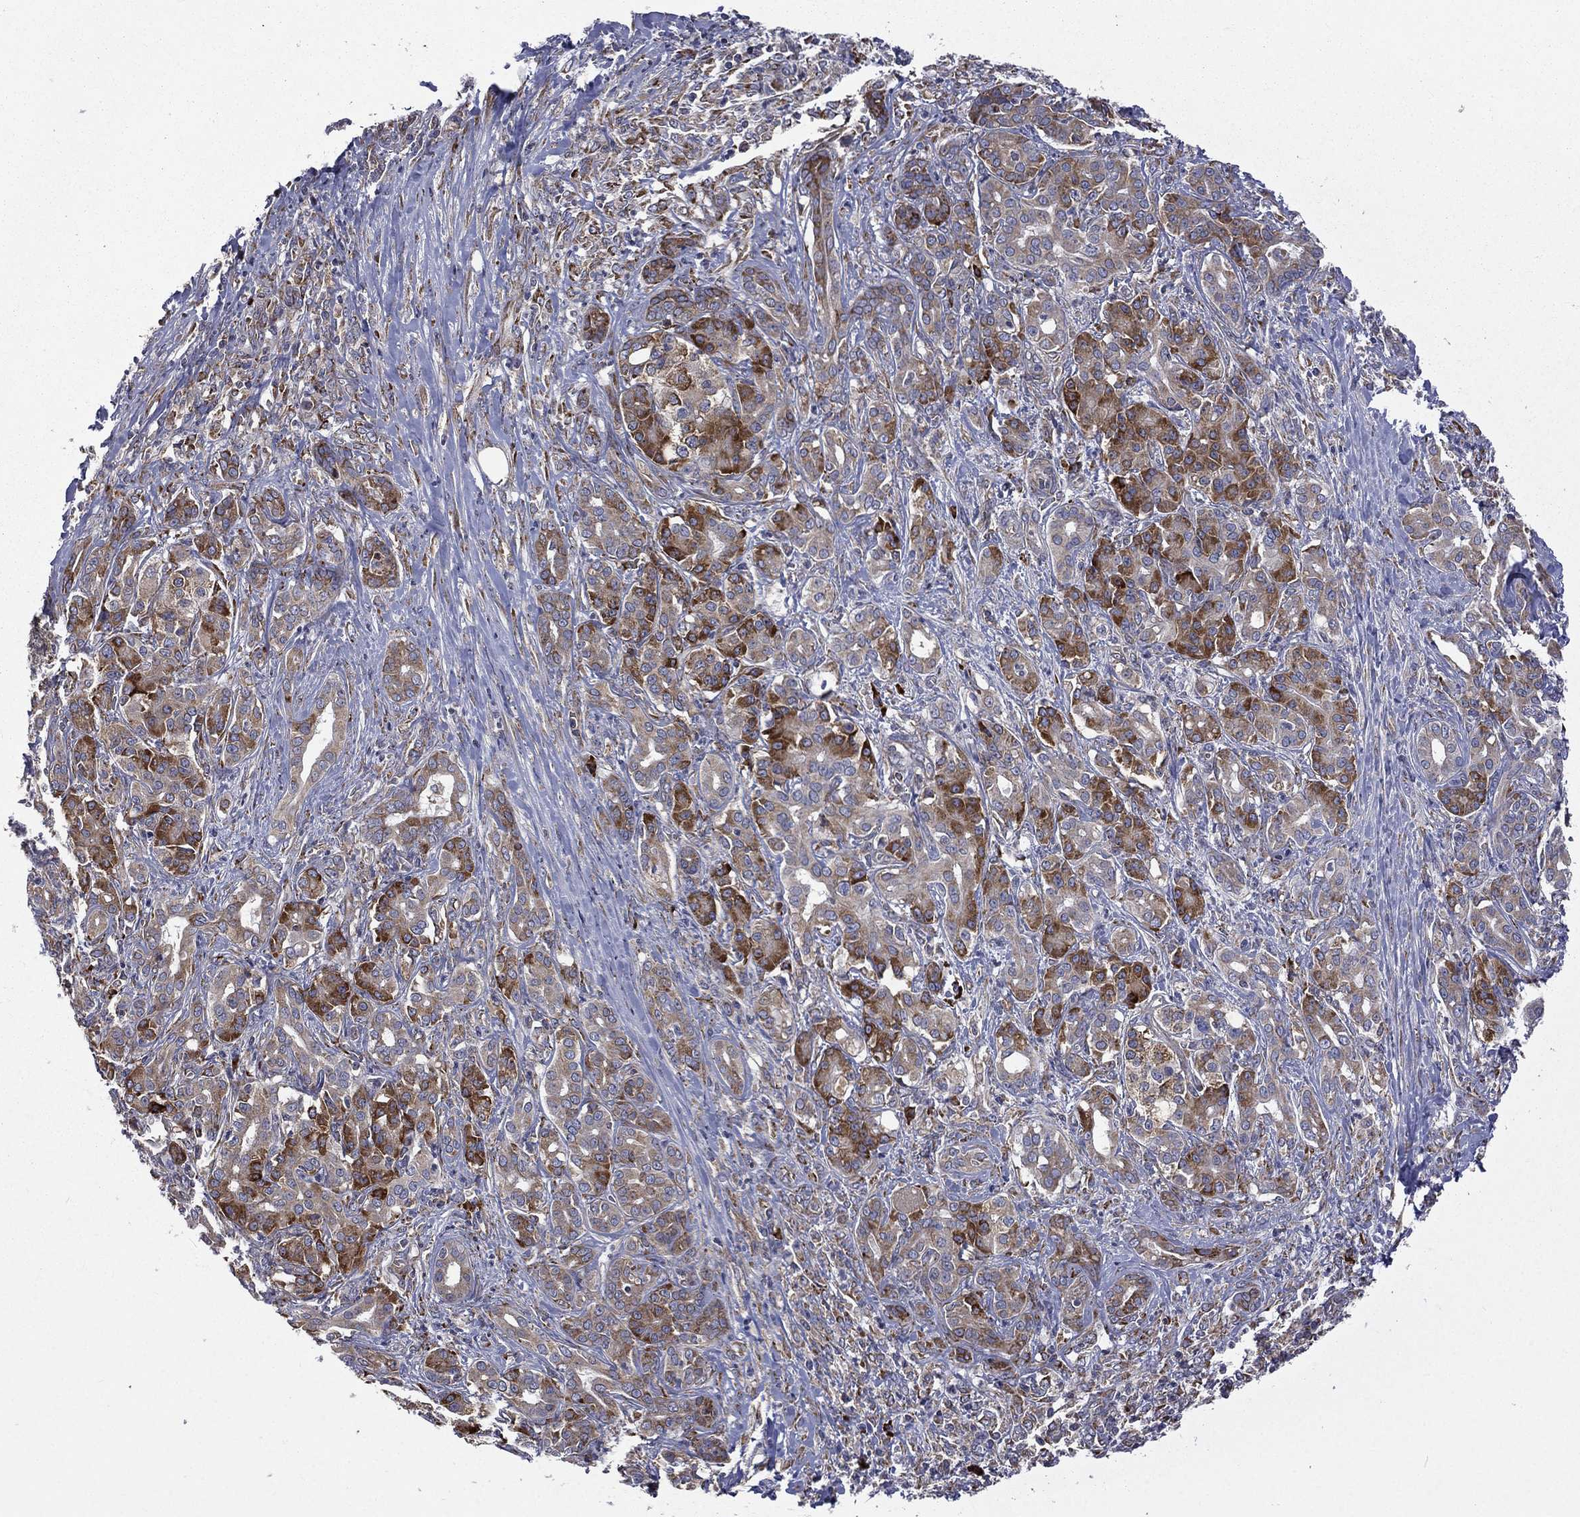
{"staining": {"intensity": "strong", "quantity": "<25%", "location": "cytoplasmic/membranous"}, "tissue": "pancreatic cancer", "cell_type": "Tumor cells", "image_type": "cancer", "snomed": [{"axis": "morphology", "description": "Normal tissue, NOS"}, {"axis": "morphology", "description": "Inflammation, NOS"}, {"axis": "morphology", "description": "Adenocarcinoma, NOS"}, {"axis": "topography", "description": "Pancreas"}], "caption": "Human pancreatic adenocarcinoma stained with a brown dye demonstrates strong cytoplasmic/membranous positive positivity in approximately <25% of tumor cells.", "gene": "C20orf96", "patient": {"sex": "male", "age": 57}}